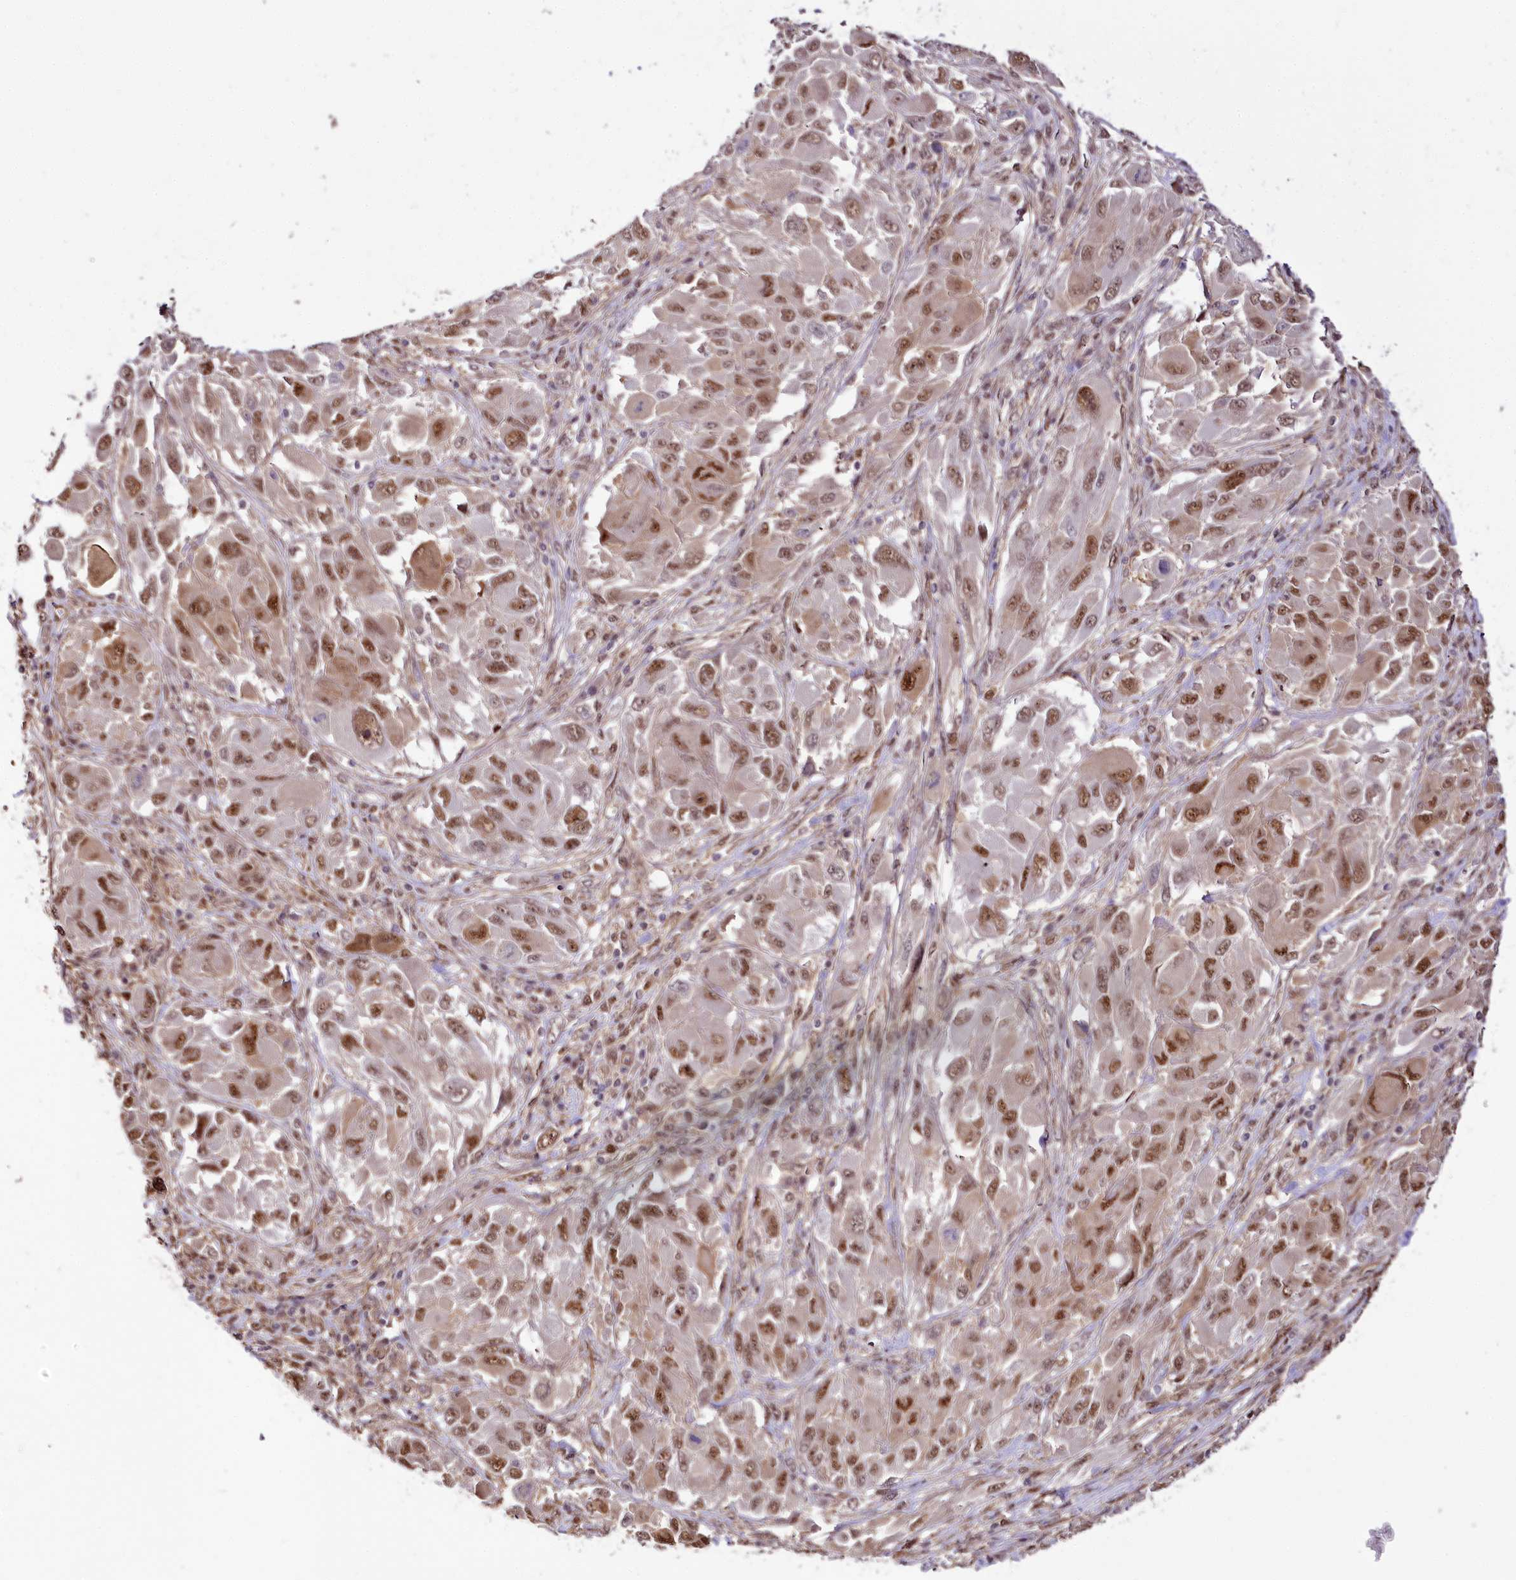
{"staining": {"intensity": "moderate", "quantity": ">75%", "location": "nuclear"}, "tissue": "melanoma", "cell_type": "Tumor cells", "image_type": "cancer", "snomed": [{"axis": "morphology", "description": "Malignant melanoma, NOS"}, {"axis": "topography", "description": "Skin"}], "caption": "Protein analysis of melanoma tissue exhibits moderate nuclear staining in approximately >75% of tumor cells.", "gene": "GNL3L", "patient": {"sex": "female", "age": 91}}